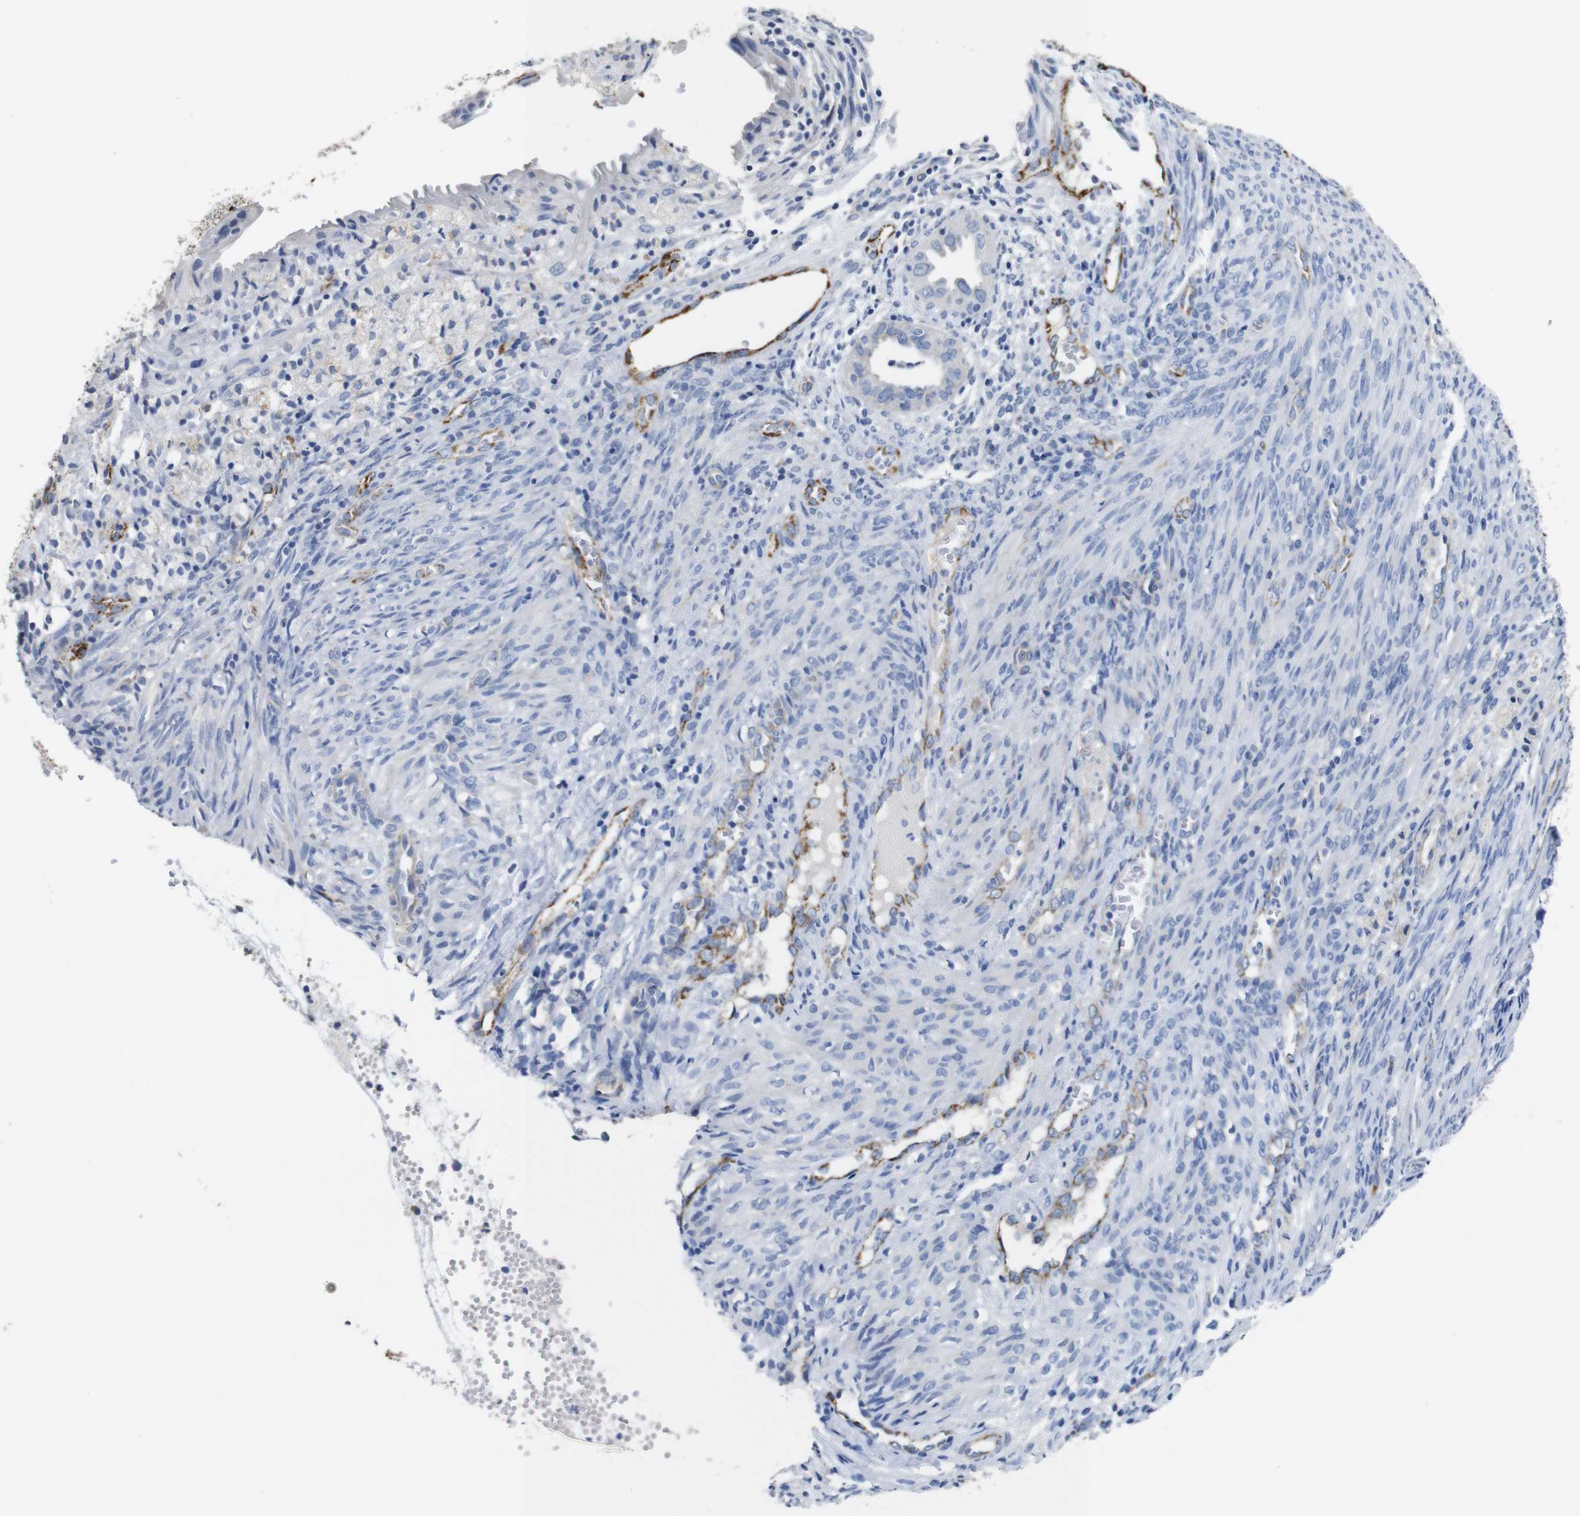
{"staining": {"intensity": "moderate", "quantity": "25%-75%", "location": "cytoplasmic/membranous"}, "tissue": "cervical cancer", "cell_type": "Tumor cells", "image_type": "cancer", "snomed": [{"axis": "morphology", "description": "Normal tissue, NOS"}, {"axis": "morphology", "description": "Adenocarcinoma, NOS"}, {"axis": "topography", "description": "Cervix"}, {"axis": "topography", "description": "Endometrium"}], "caption": "Human cervical cancer (adenocarcinoma) stained for a protein (brown) exhibits moderate cytoplasmic/membranous positive staining in about 25%-75% of tumor cells.", "gene": "MAOA", "patient": {"sex": "female", "age": 86}}